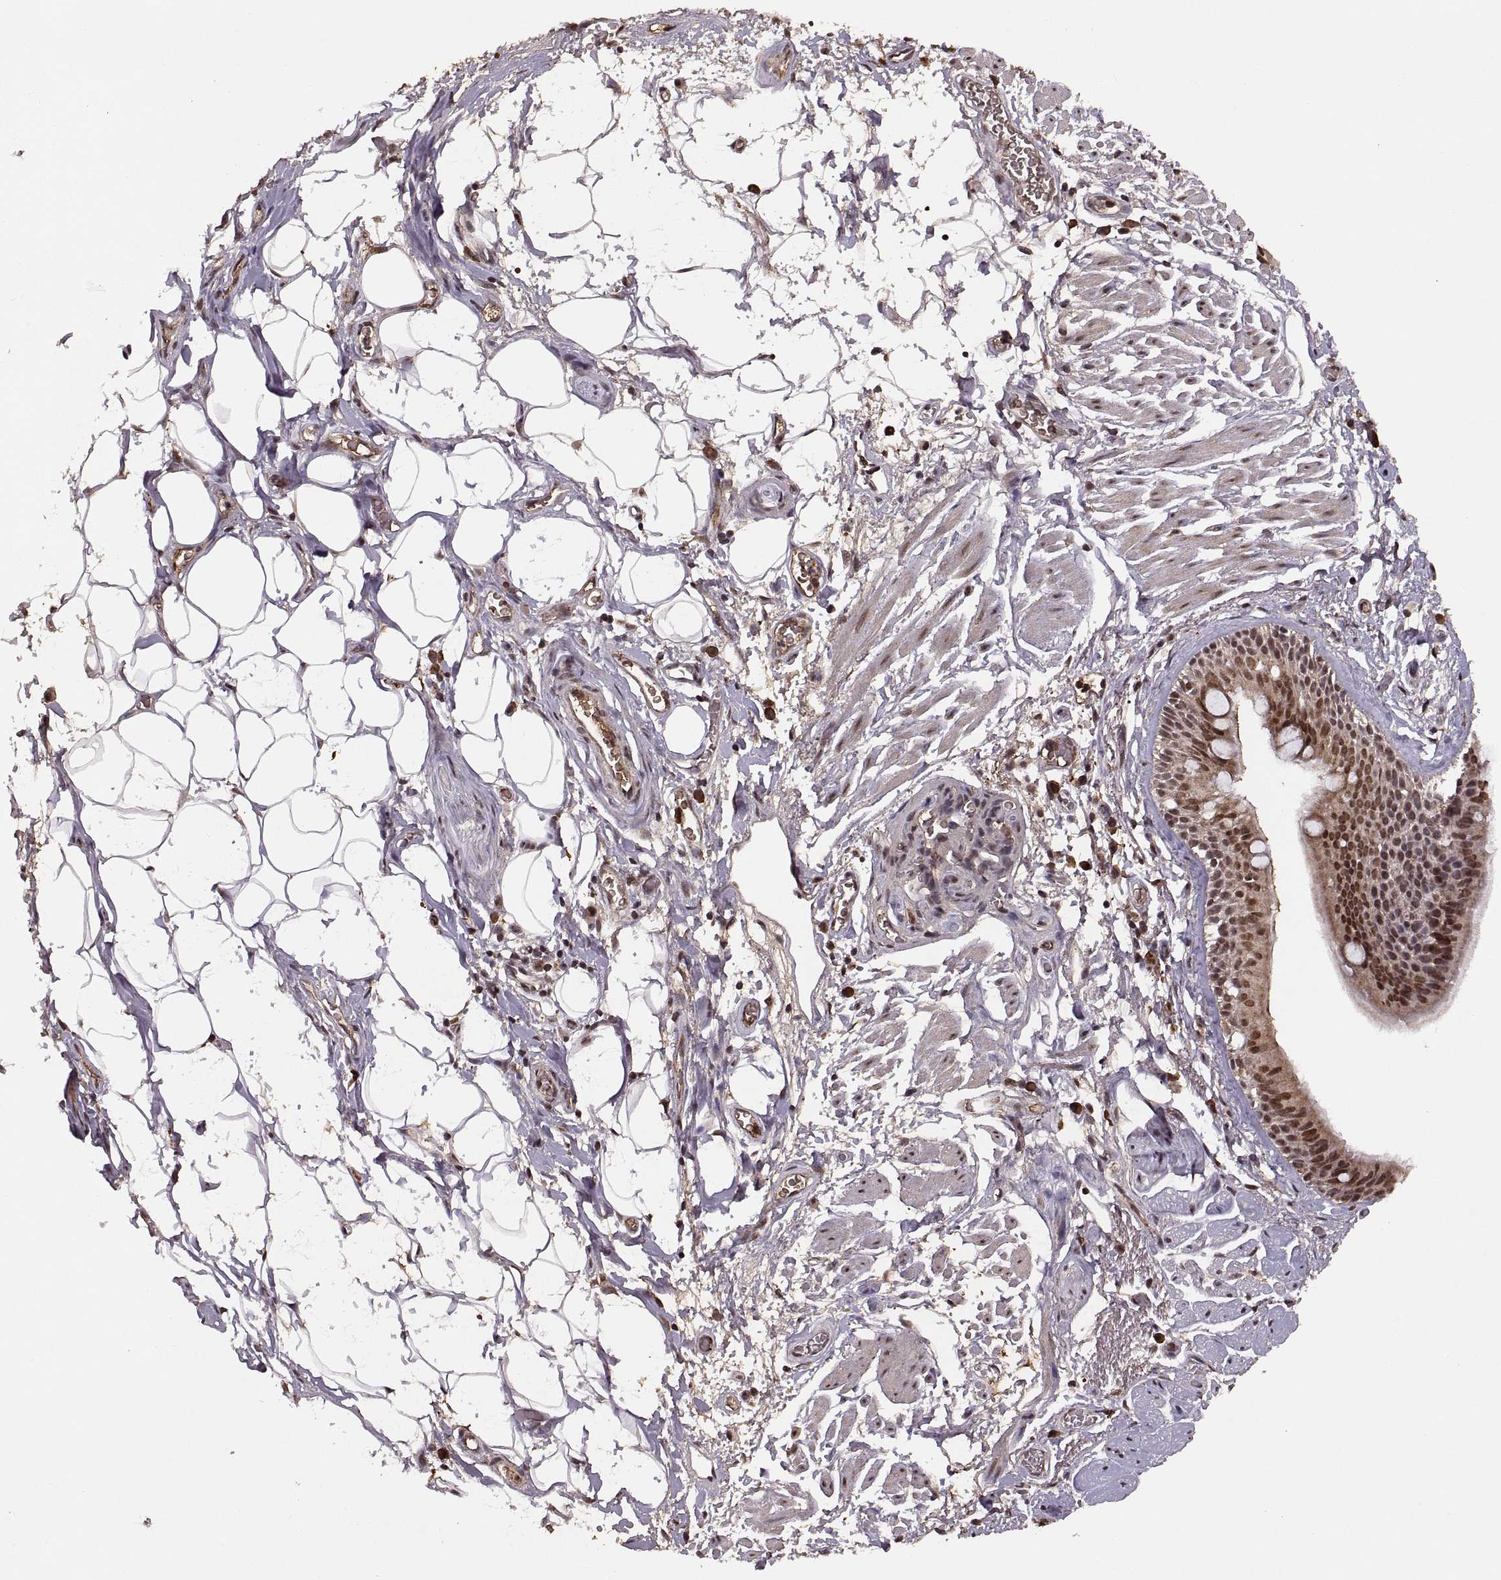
{"staining": {"intensity": "strong", "quantity": "25%-75%", "location": "nuclear"}, "tissue": "bronchus", "cell_type": "Respiratory epithelial cells", "image_type": "normal", "snomed": [{"axis": "morphology", "description": "Normal tissue, NOS"}, {"axis": "topography", "description": "Cartilage tissue"}, {"axis": "topography", "description": "Bronchus"}], "caption": "The histopathology image reveals staining of benign bronchus, revealing strong nuclear protein positivity (brown color) within respiratory epithelial cells.", "gene": "RFT1", "patient": {"sex": "male", "age": 58}}